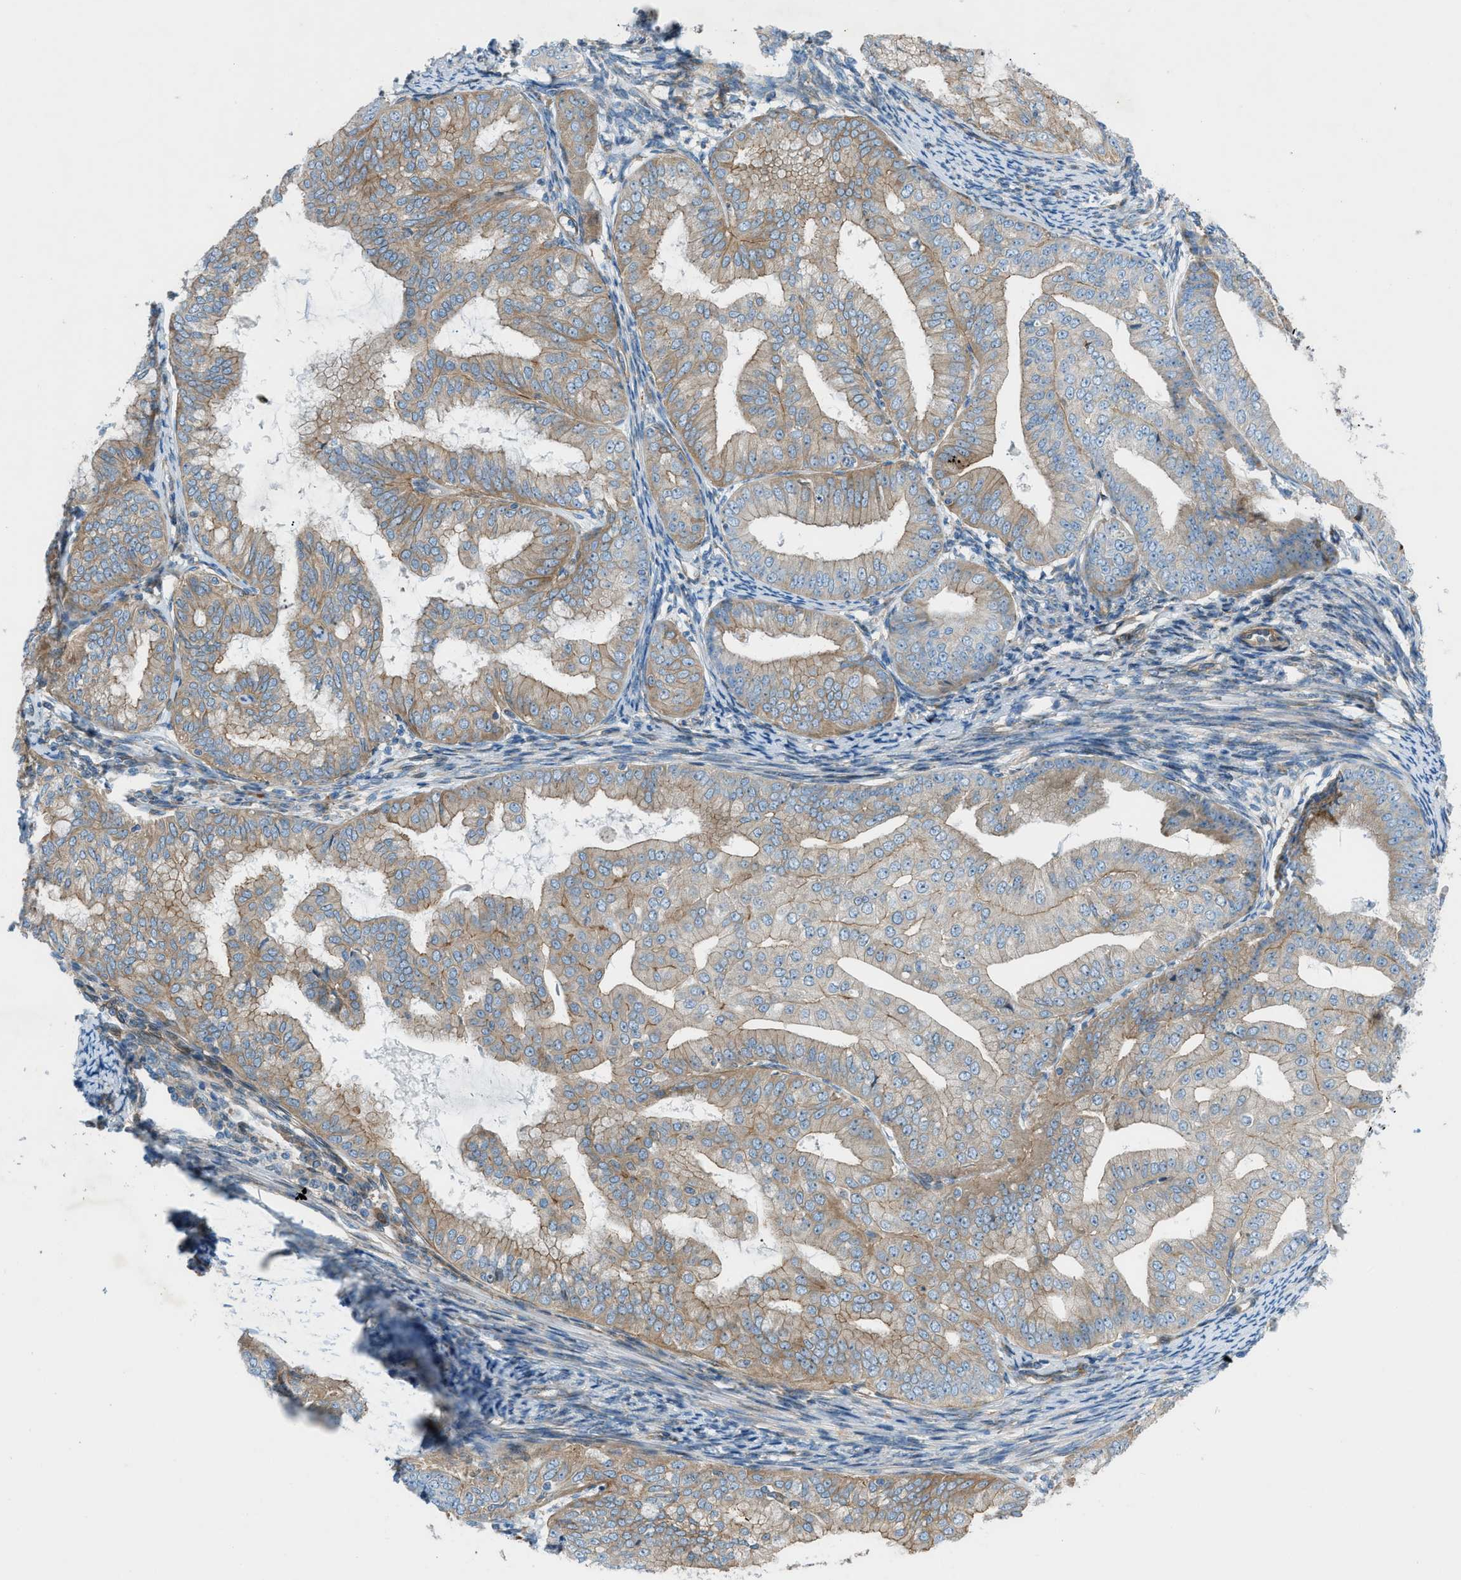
{"staining": {"intensity": "weak", "quantity": ">75%", "location": "cytoplasmic/membranous"}, "tissue": "endometrial cancer", "cell_type": "Tumor cells", "image_type": "cancer", "snomed": [{"axis": "morphology", "description": "Adenocarcinoma, NOS"}, {"axis": "topography", "description": "Endometrium"}], "caption": "A high-resolution photomicrograph shows immunohistochemistry (IHC) staining of endometrial cancer, which shows weak cytoplasmic/membranous staining in approximately >75% of tumor cells.", "gene": "DMAC1", "patient": {"sex": "female", "age": 63}}